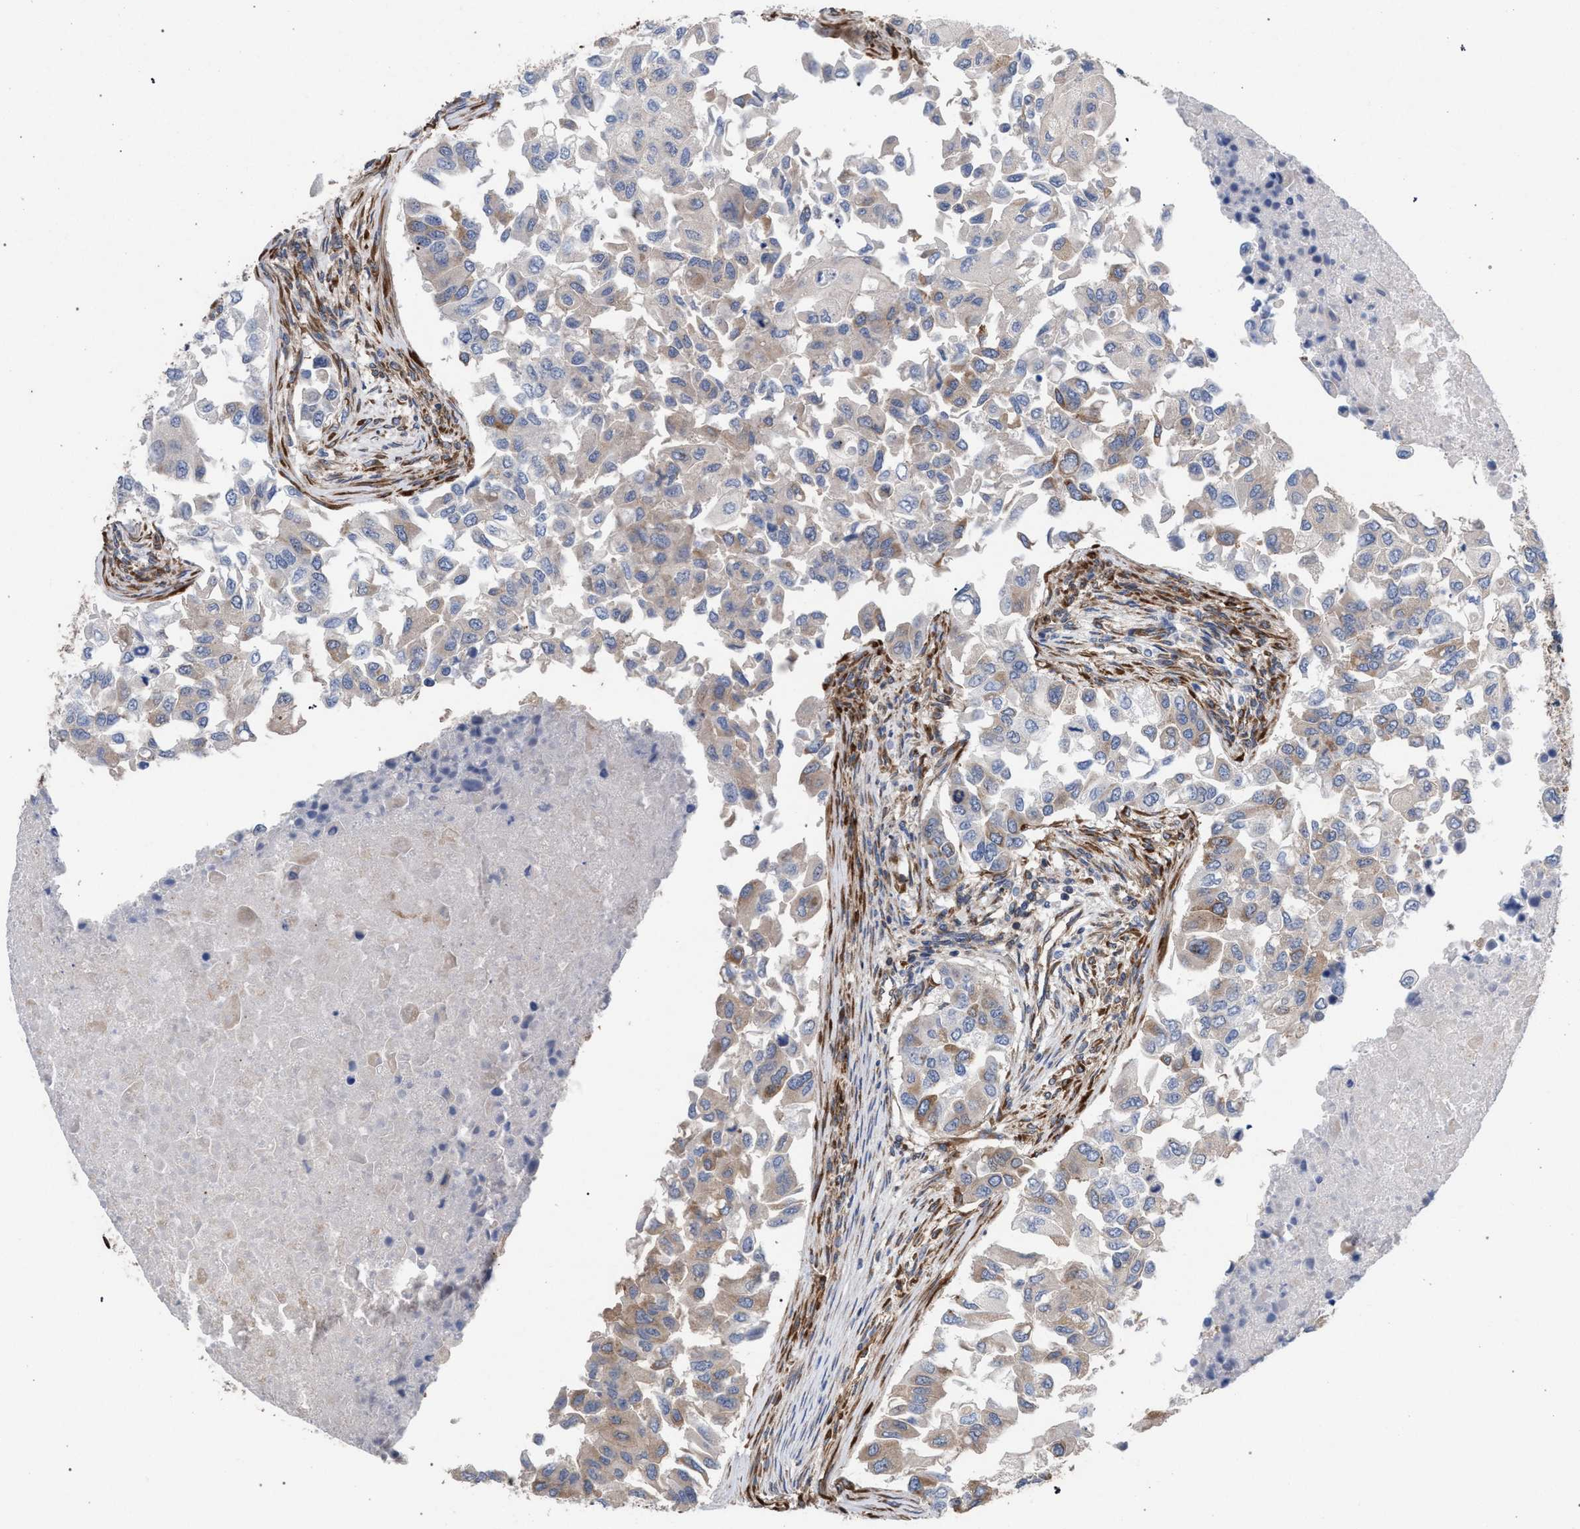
{"staining": {"intensity": "weak", "quantity": "25%-75%", "location": "cytoplasmic/membranous"}, "tissue": "breast cancer", "cell_type": "Tumor cells", "image_type": "cancer", "snomed": [{"axis": "morphology", "description": "Normal tissue, NOS"}, {"axis": "morphology", "description": "Duct carcinoma"}, {"axis": "topography", "description": "Breast"}], "caption": "Intraductal carcinoma (breast) stained with IHC exhibits weak cytoplasmic/membranous staining in approximately 25%-75% of tumor cells. (DAB (3,3'-diaminobenzidine) IHC, brown staining for protein, blue staining for nuclei).", "gene": "CDR2L", "patient": {"sex": "female", "age": 49}}